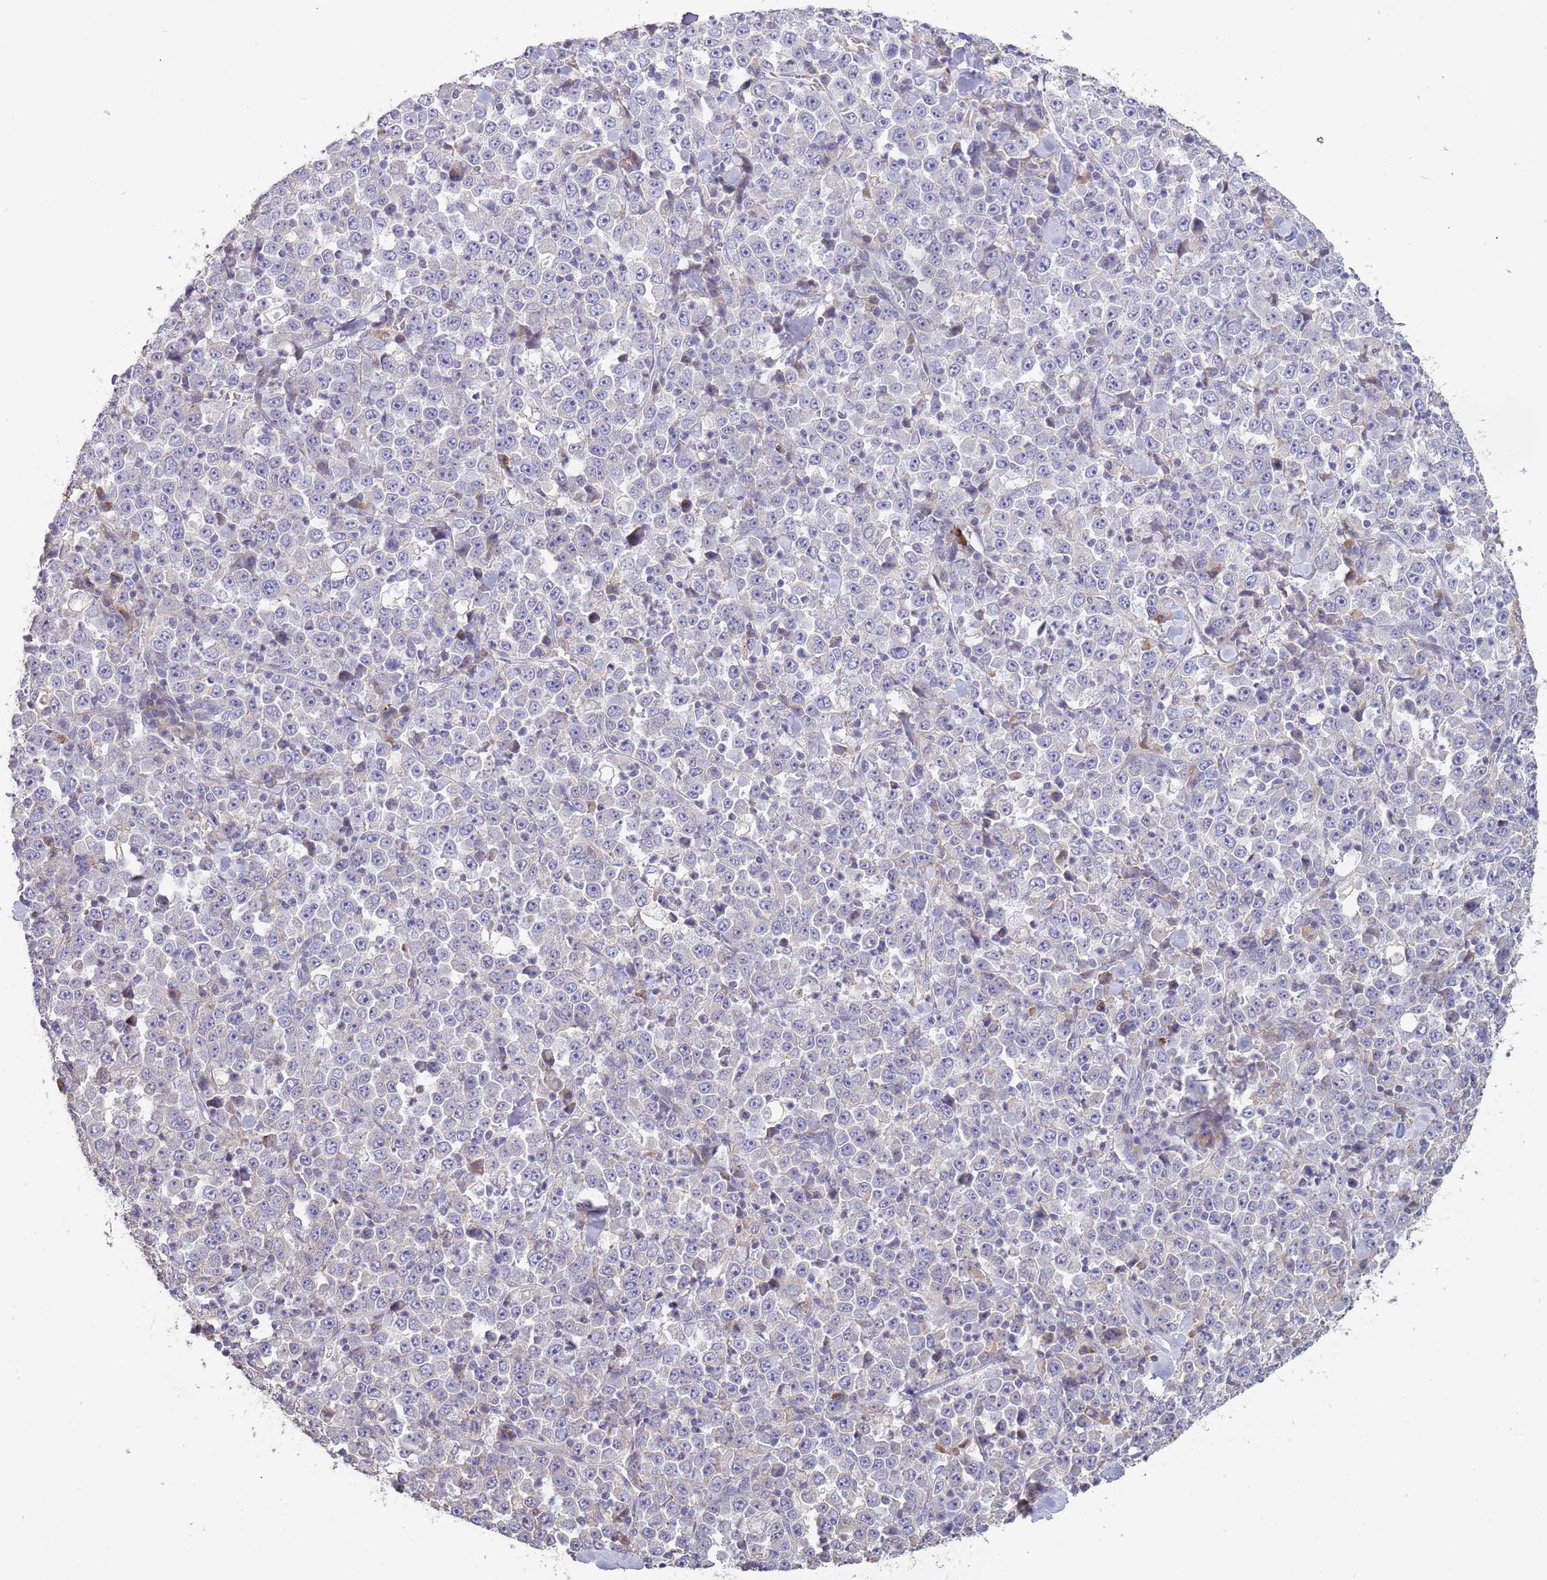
{"staining": {"intensity": "negative", "quantity": "none", "location": "none"}, "tissue": "stomach cancer", "cell_type": "Tumor cells", "image_type": "cancer", "snomed": [{"axis": "morphology", "description": "Normal tissue, NOS"}, {"axis": "morphology", "description": "Adenocarcinoma, NOS"}, {"axis": "topography", "description": "Stomach, upper"}, {"axis": "topography", "description": "Stomach"}], "caption": "Immunohistochemical staining of stomach adenocarcinoma exhibits no significant staining in tumor cells.", "gene": "SUSD1", "patient": {"sex": "male", "age": 59}}